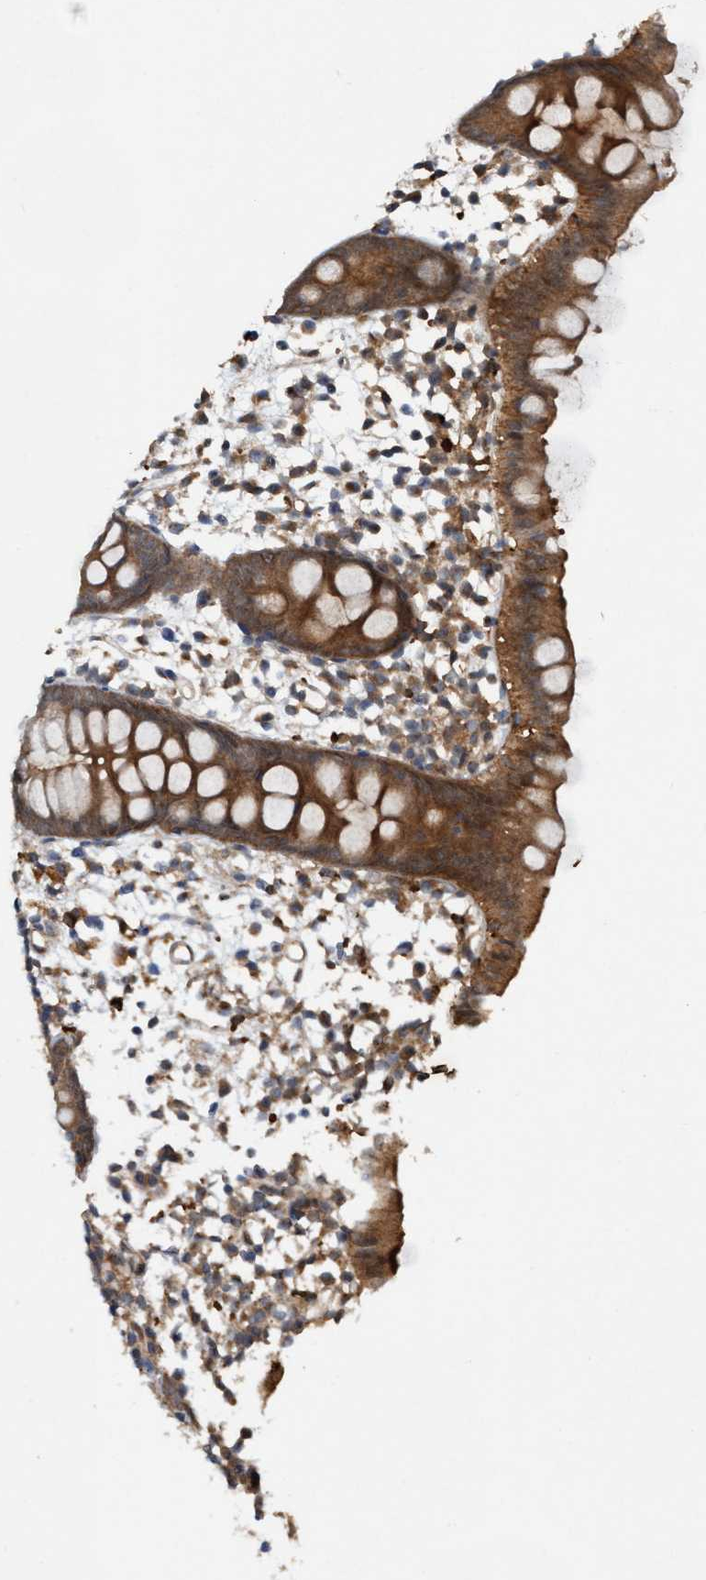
{"staining": {"intensity": "strong", "quantity": ">75%", "location": "cytoplasmic/membranous"}, "tissue": "appendix", "cell_type": "Glandular cells", "image_type": "normal", "snomed": [{"axis": "morphology", "description": "Normal tissue, NOS"}, {"axis": "topography", "description": "Appendix"}], "caption": "An IHC histopathology image of normal tissue is shown. Protein staining in brown highlights strong cytoplasmic/membranous positivity in appendix within glandular cells. The staining is performed using DAB (3,3'-diaminobenzidine) brown chromogen to label protein expression. The nuclei are counter-stained blue using hematoxylin.", "gene": "TRIM65", "patient": {"sex": "female", "age": 20}}